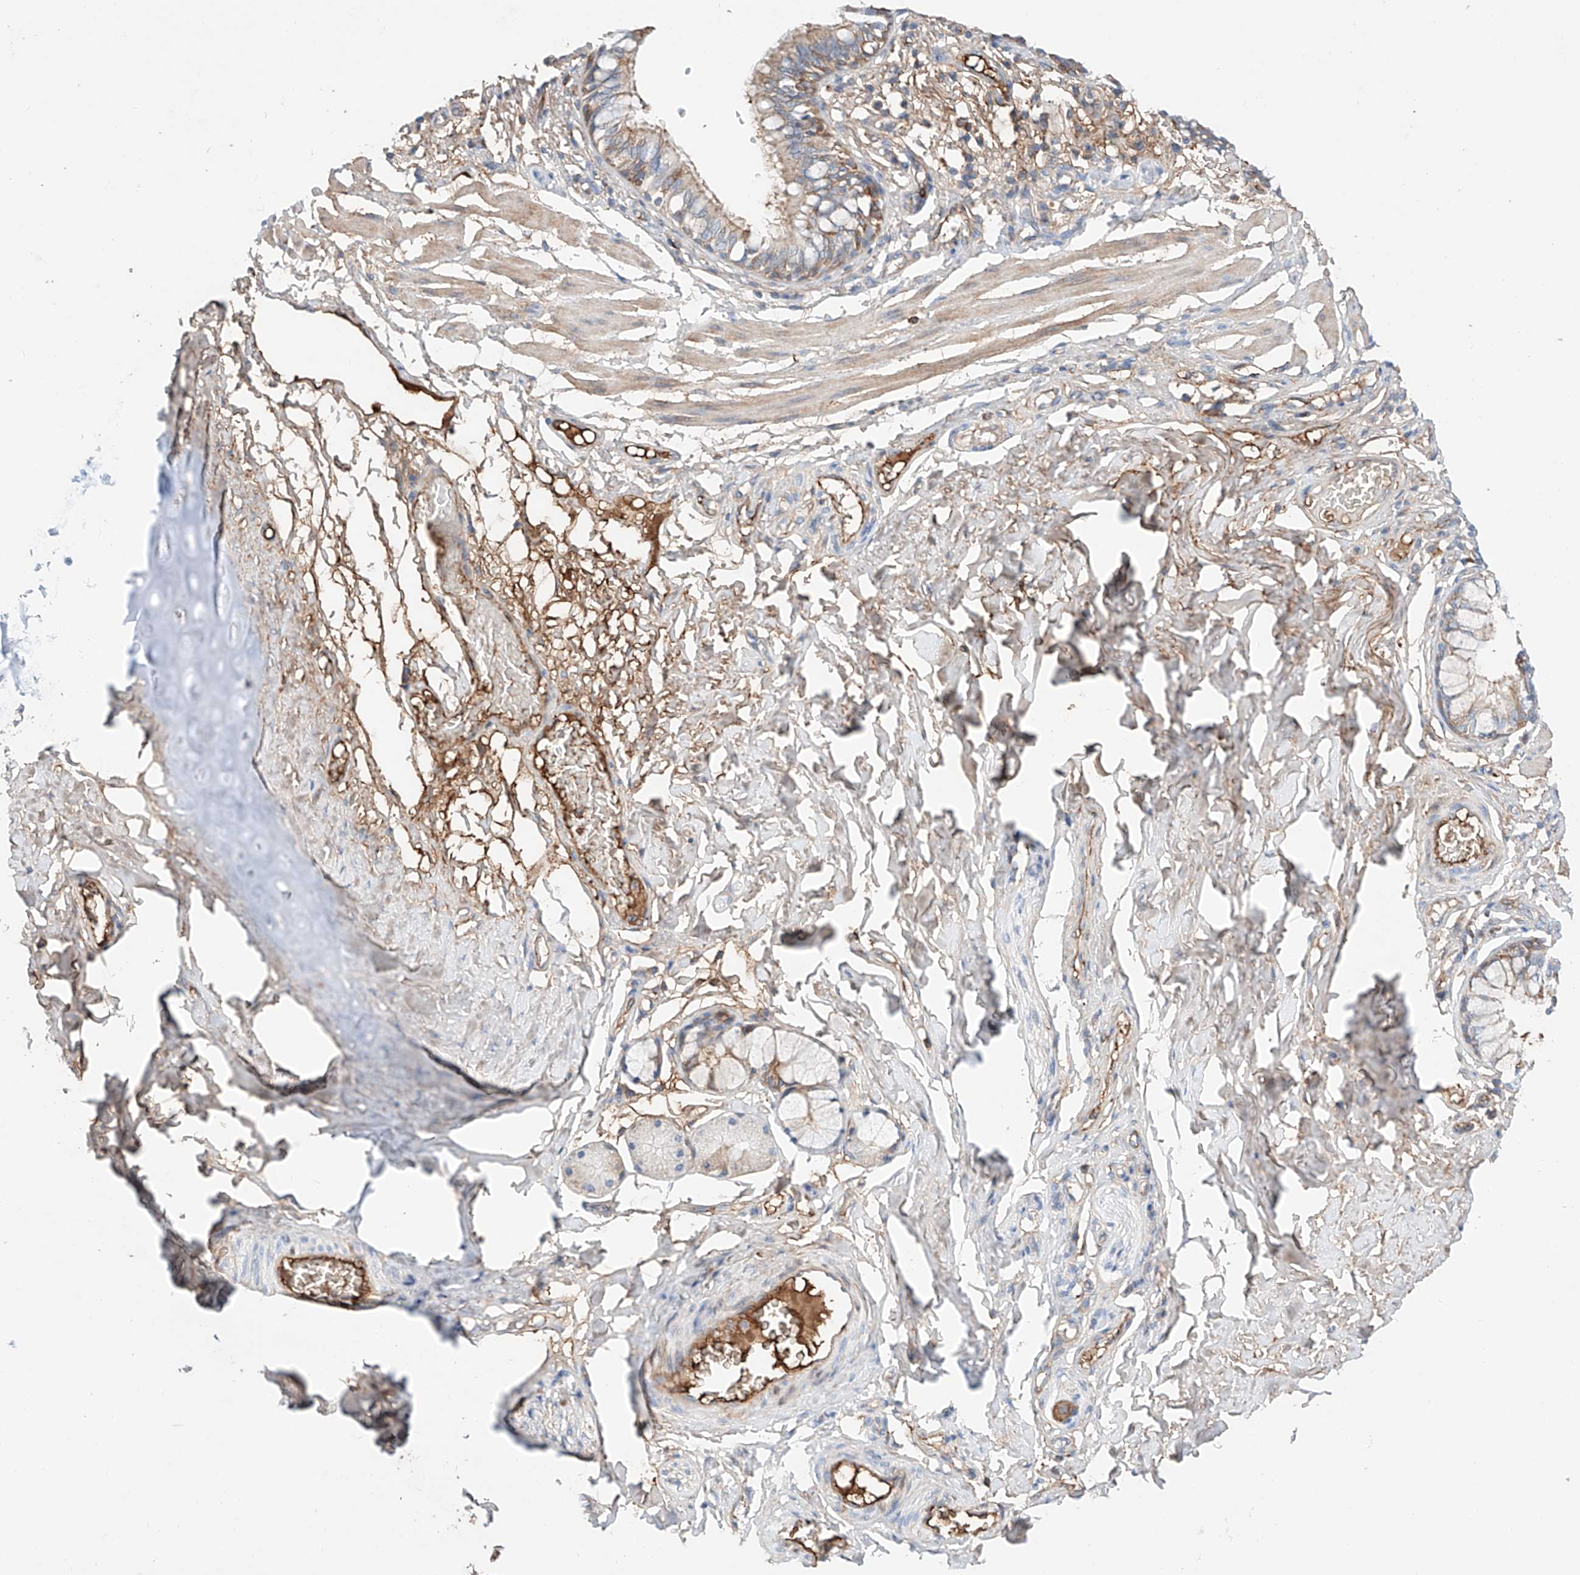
{"staining": {"intensity": "moderate", "quantity": ">75%", "location": "cytoplasmic/membranous"}, "tissue": "bronchus", "cell_type": "Respiratory epithelial cells", "image_type": "normal", "snomed": [{"axis": "morphology", "description": "Normal tissue, NOS"}, {"axis": "topography", "description": "Cartilage tissue"}, {"axis": "topography", "description": "Bronchus"}], "caption": "Human bronchus stained with a brown dye shows moderate cytoplasmic/membranous positive expression in approximately >75% of respiratory epithelial cells.", "gene": "PGGT1B", "patient": {"sex": "female", "age": 36}}